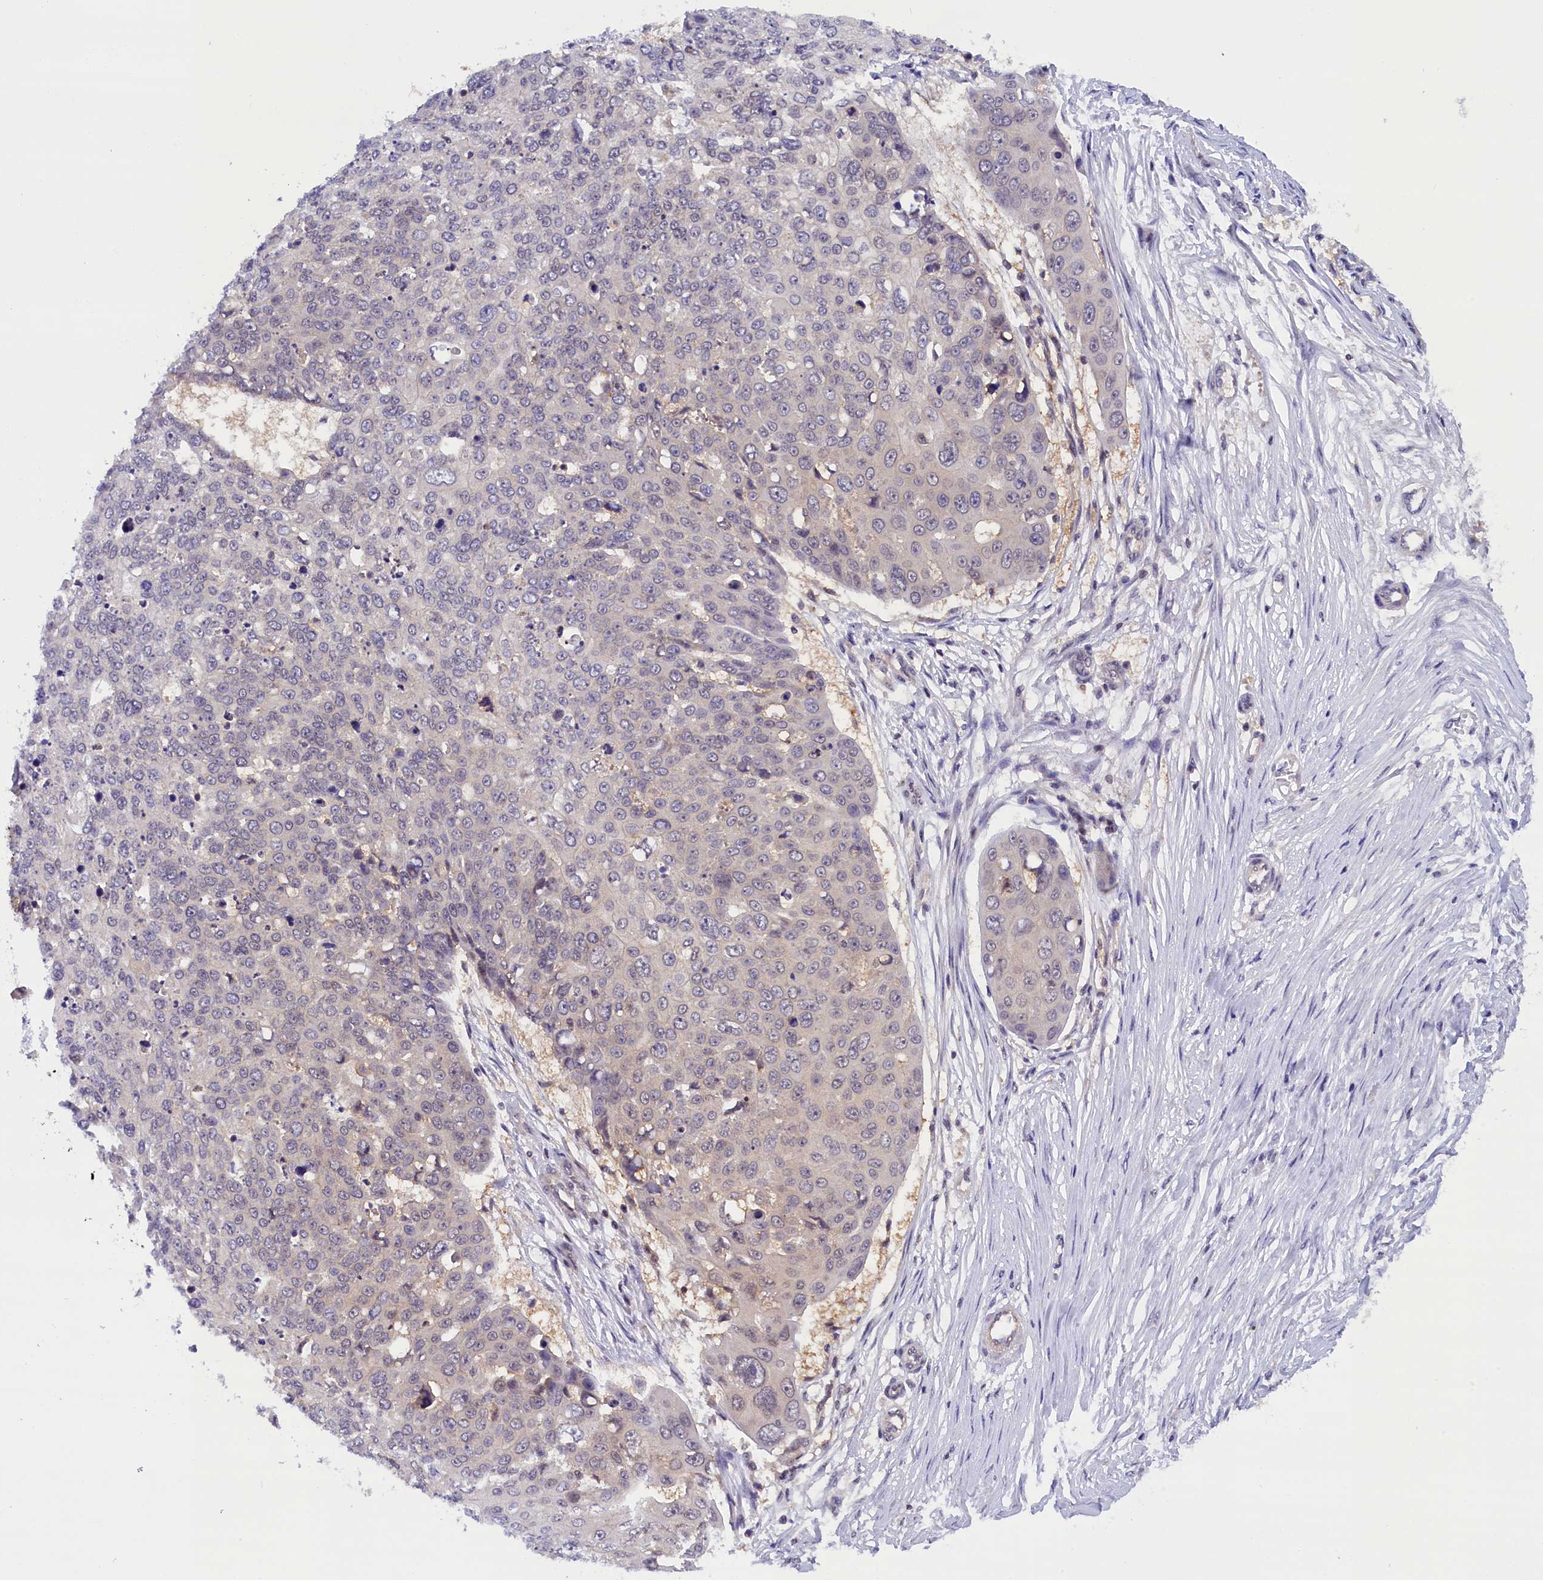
{"staining": {"intensity": "negative", "quantity": "none", "location": "none"}, "tissue": "skin cancer", "cell_type": "Tumor cells", "image_type": "cancer", "snomed": [{"axis": "morphology", "description": "Squamous cell carcinoma, NOS"}, {"axis": "topography", "description": "Skin"}], "caption": "This is an immunohistochemistry (IHC) micrograph of skin cancer. There is no expression in tumor cells.", "gene": "TBCB", "patient": {"sex": "male", "age": 71}}